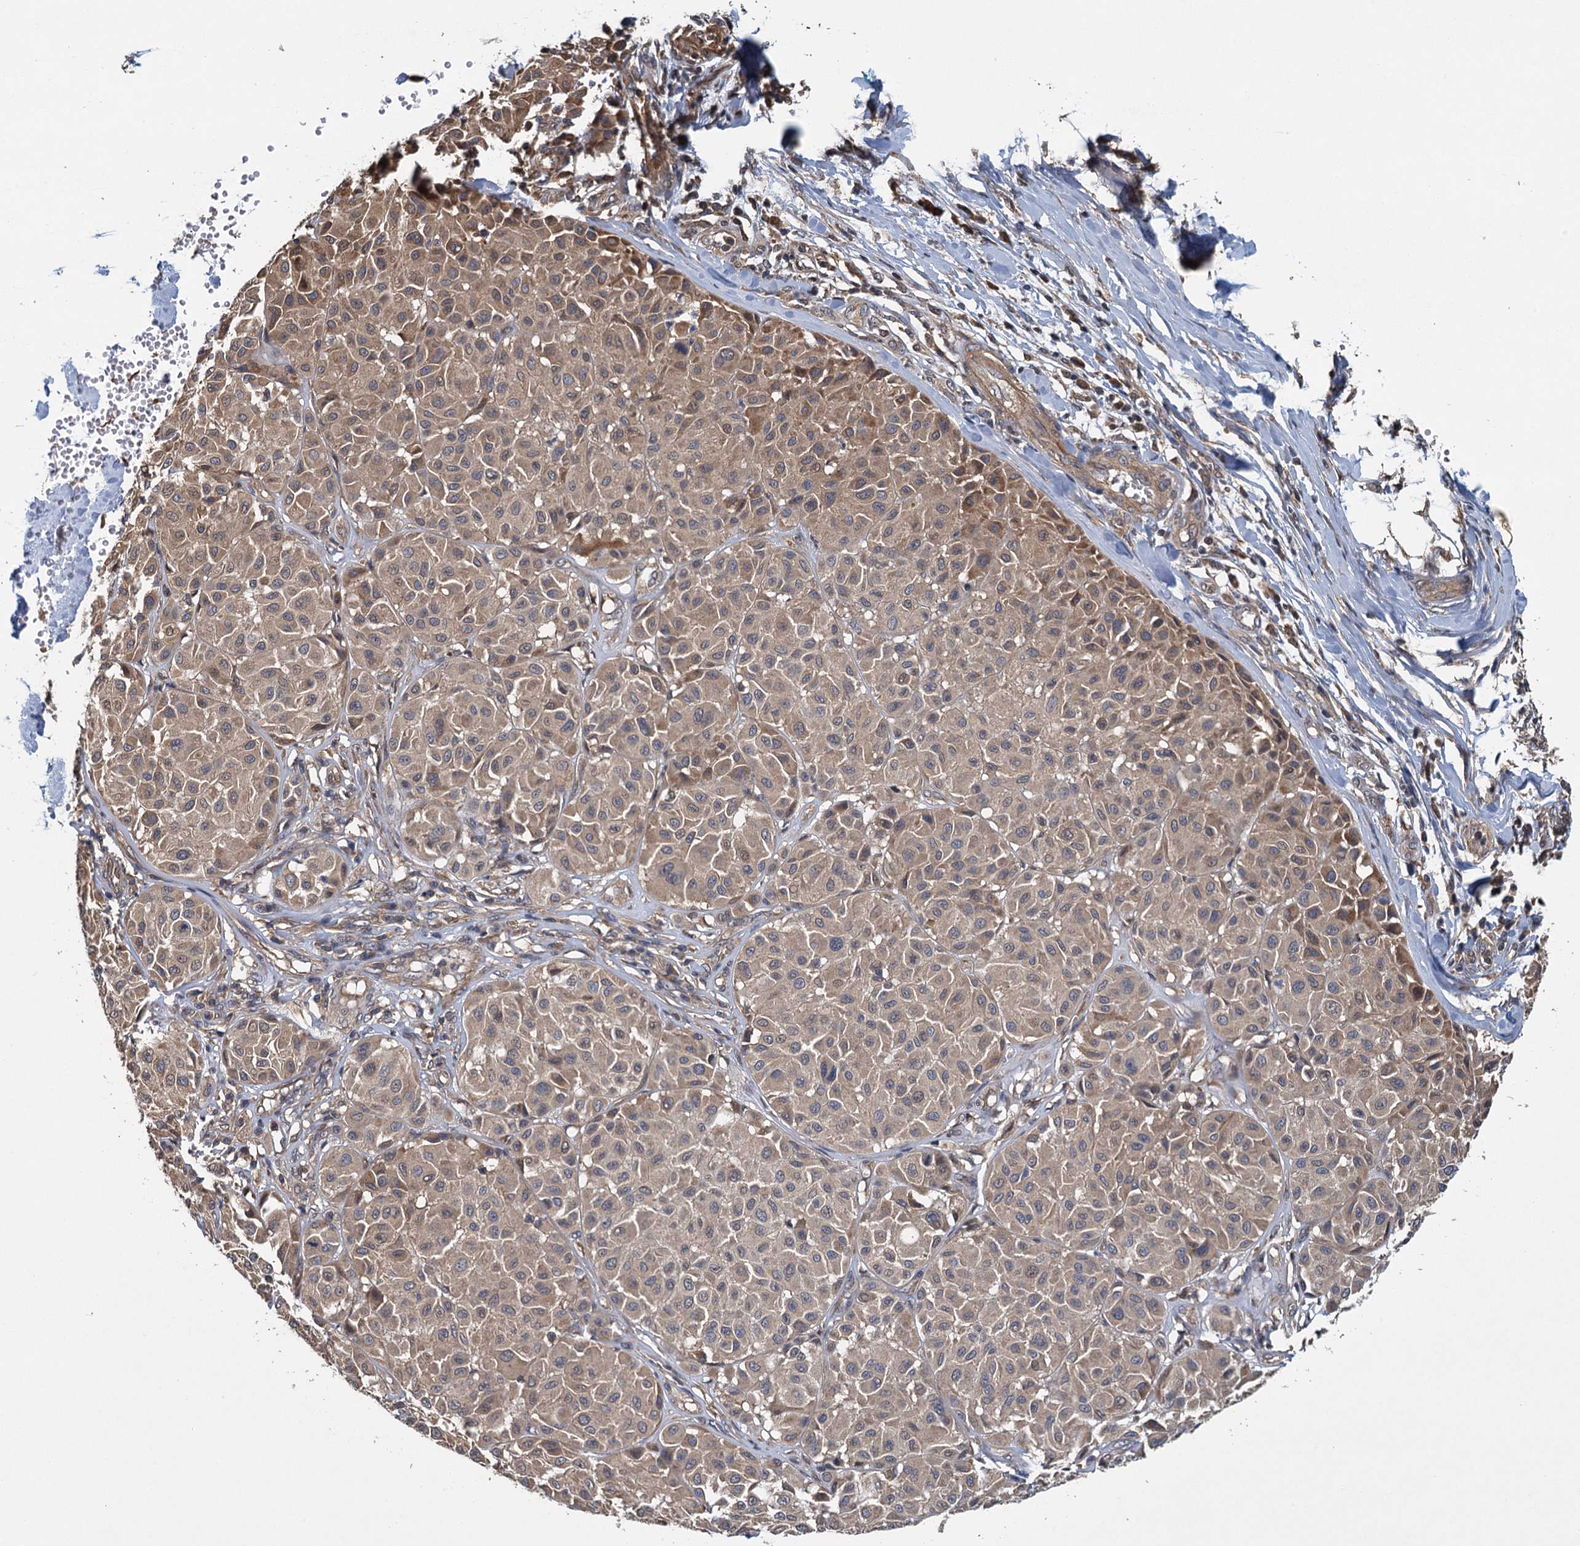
{"staining": {"intensity": "weak", "quantity": "25%-75%", "location": "cytoplasmic/membranous"}, "tissue": "melanoma", "cell_type": "Tumor cells", "image_type": "cancer", "snomed": [{"axis": "morphology", "description": "Malignant melanoma, Metastatic site"}, {"axis": "topography", "description": "Soft tissue"}], "caption": "Protein analysis of melanoma tissue reveals weak cytoplasmic/membranous expression in approximately 25%-75% of tumor cells. Nuclei are stained in blue.", "gene": "MEAK7", "patient": {"sex": "male", "age": 41}}